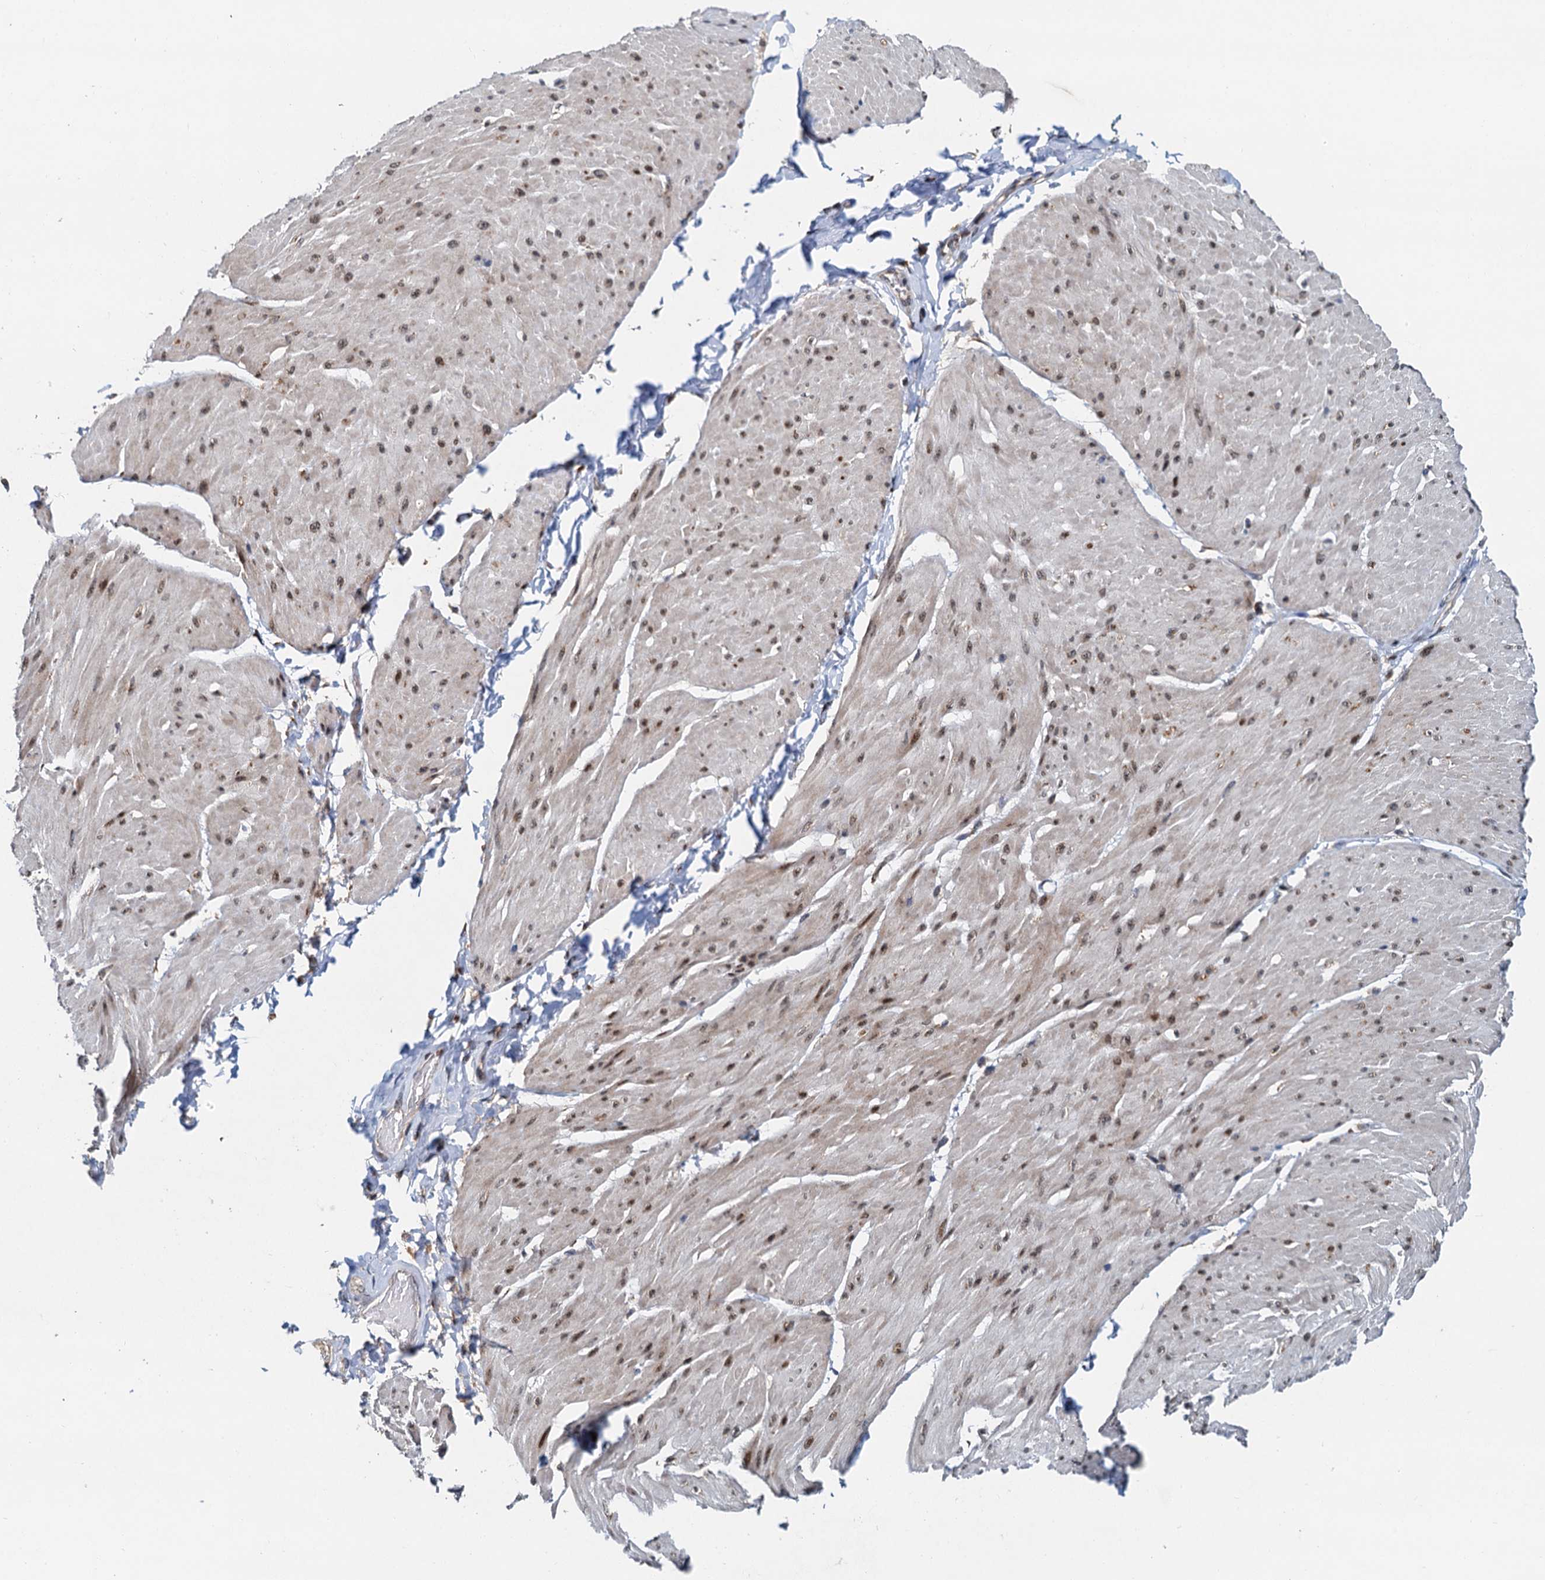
{"staining": {"intensity": "moderate", "quantity": "25%-75%", "location": "nuclear"}, "tissue": "smooth muscle", "cell_type": "Smooth muscle cells", "image_type": "normal", "snomed": [{"axis": "morphology", "description": "Urothelial carcinoma, High grade"}, {"axis": "topography", "description": "Urinary bladder"}], "caption": "Immunohistochemistry (IHC) micrograph of unremarkable smooth muscle stained for a protein (brown), which reveals medium levels of moderate nuclear positivity in about 25%-75% of smooth muscle cells.", "gene": "DNAJC21", "patient": {"sex": "male", "age": 46}}